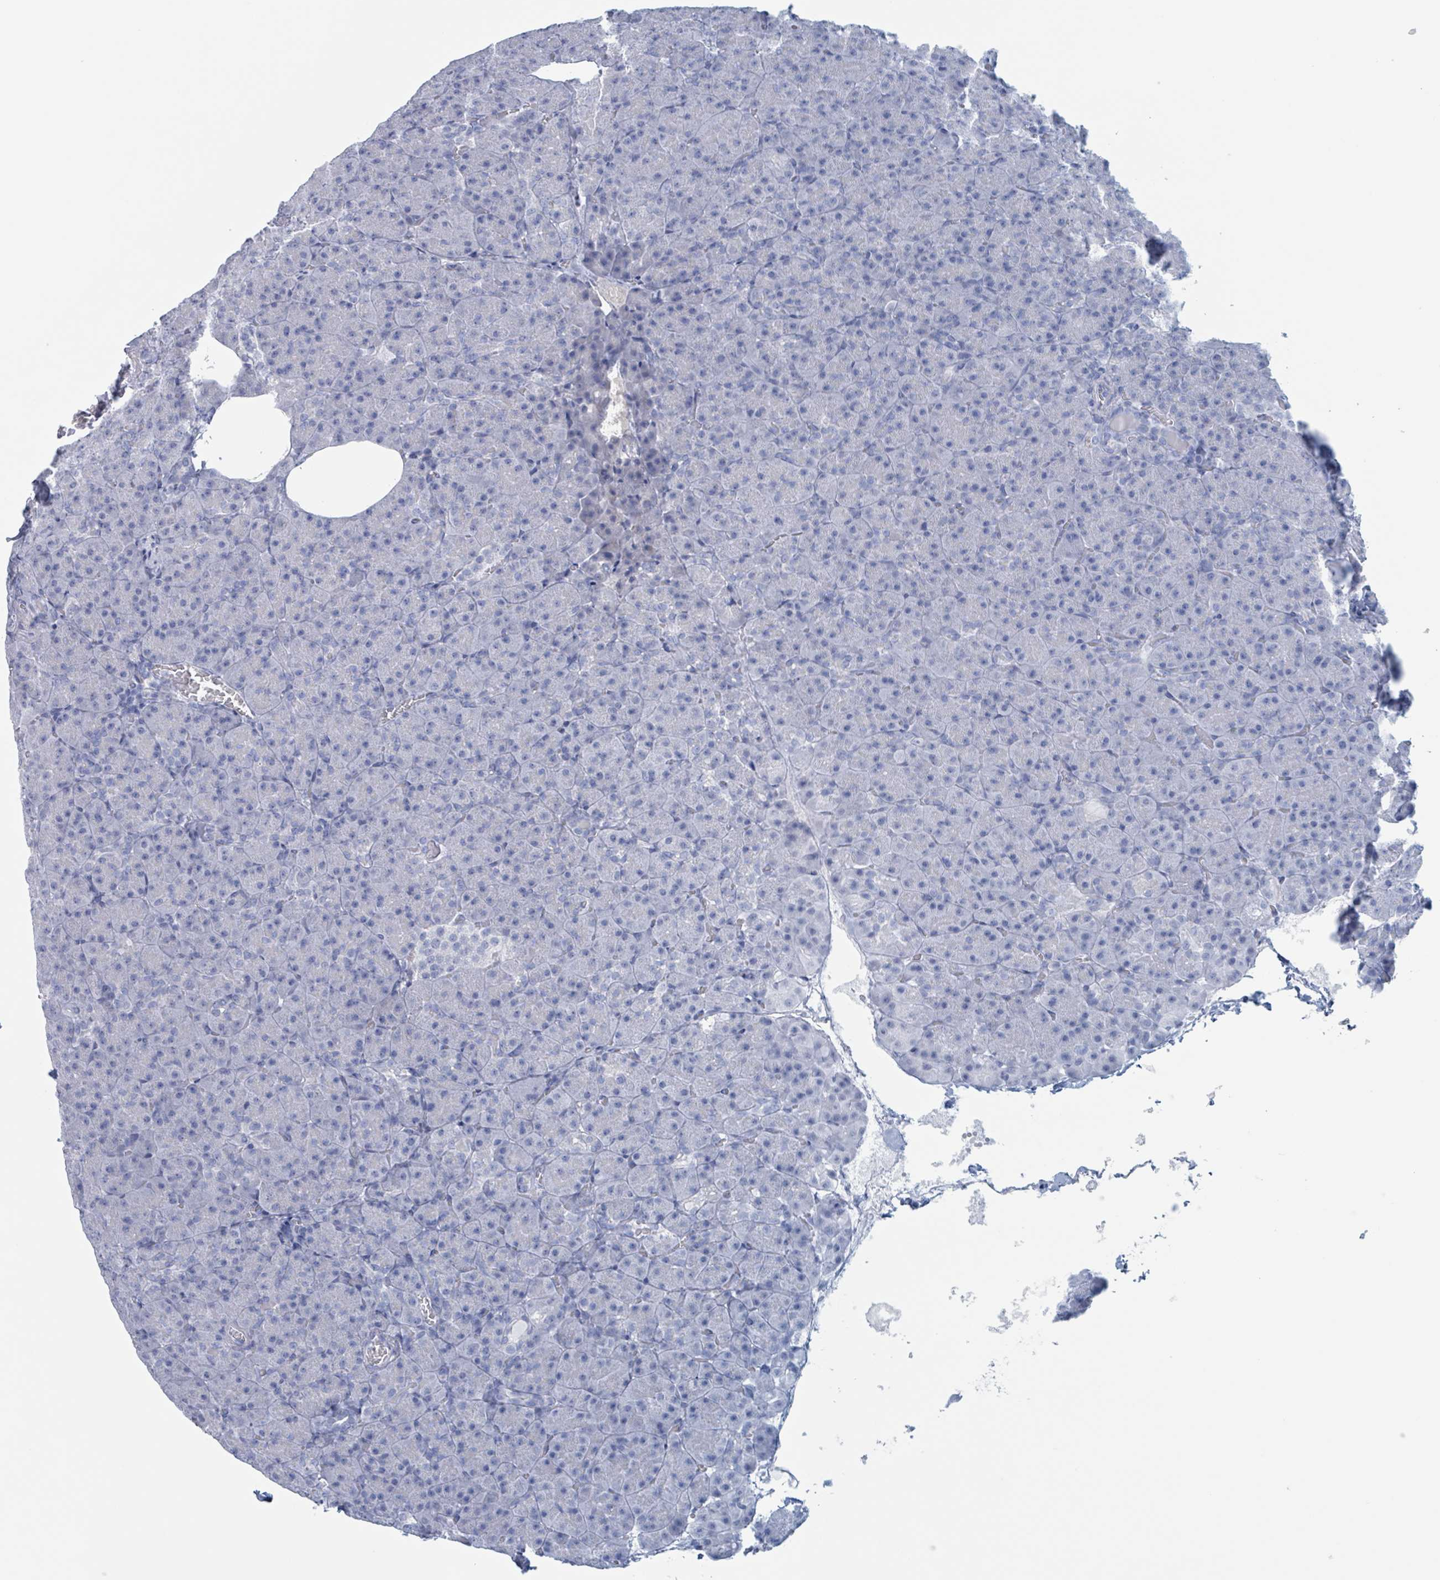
{"staining": {"intensity": "negative", "quantity": "none", "location": "none"}, "tissue": "pancreas", "cell_type": "Exocrine glandular cells", "image_type": "normal", "snomed": [{"axis": "morphology", "description": "Normal tissue, NOS"}, {"axis": "topography", "description": "Pancreas"}], "caption": "This is an IHC image of benign human pancreas. There is no staining in exocrine glandular cells.", "gene": "KLK4", "patient": {"sex": "male", "age": 63}}